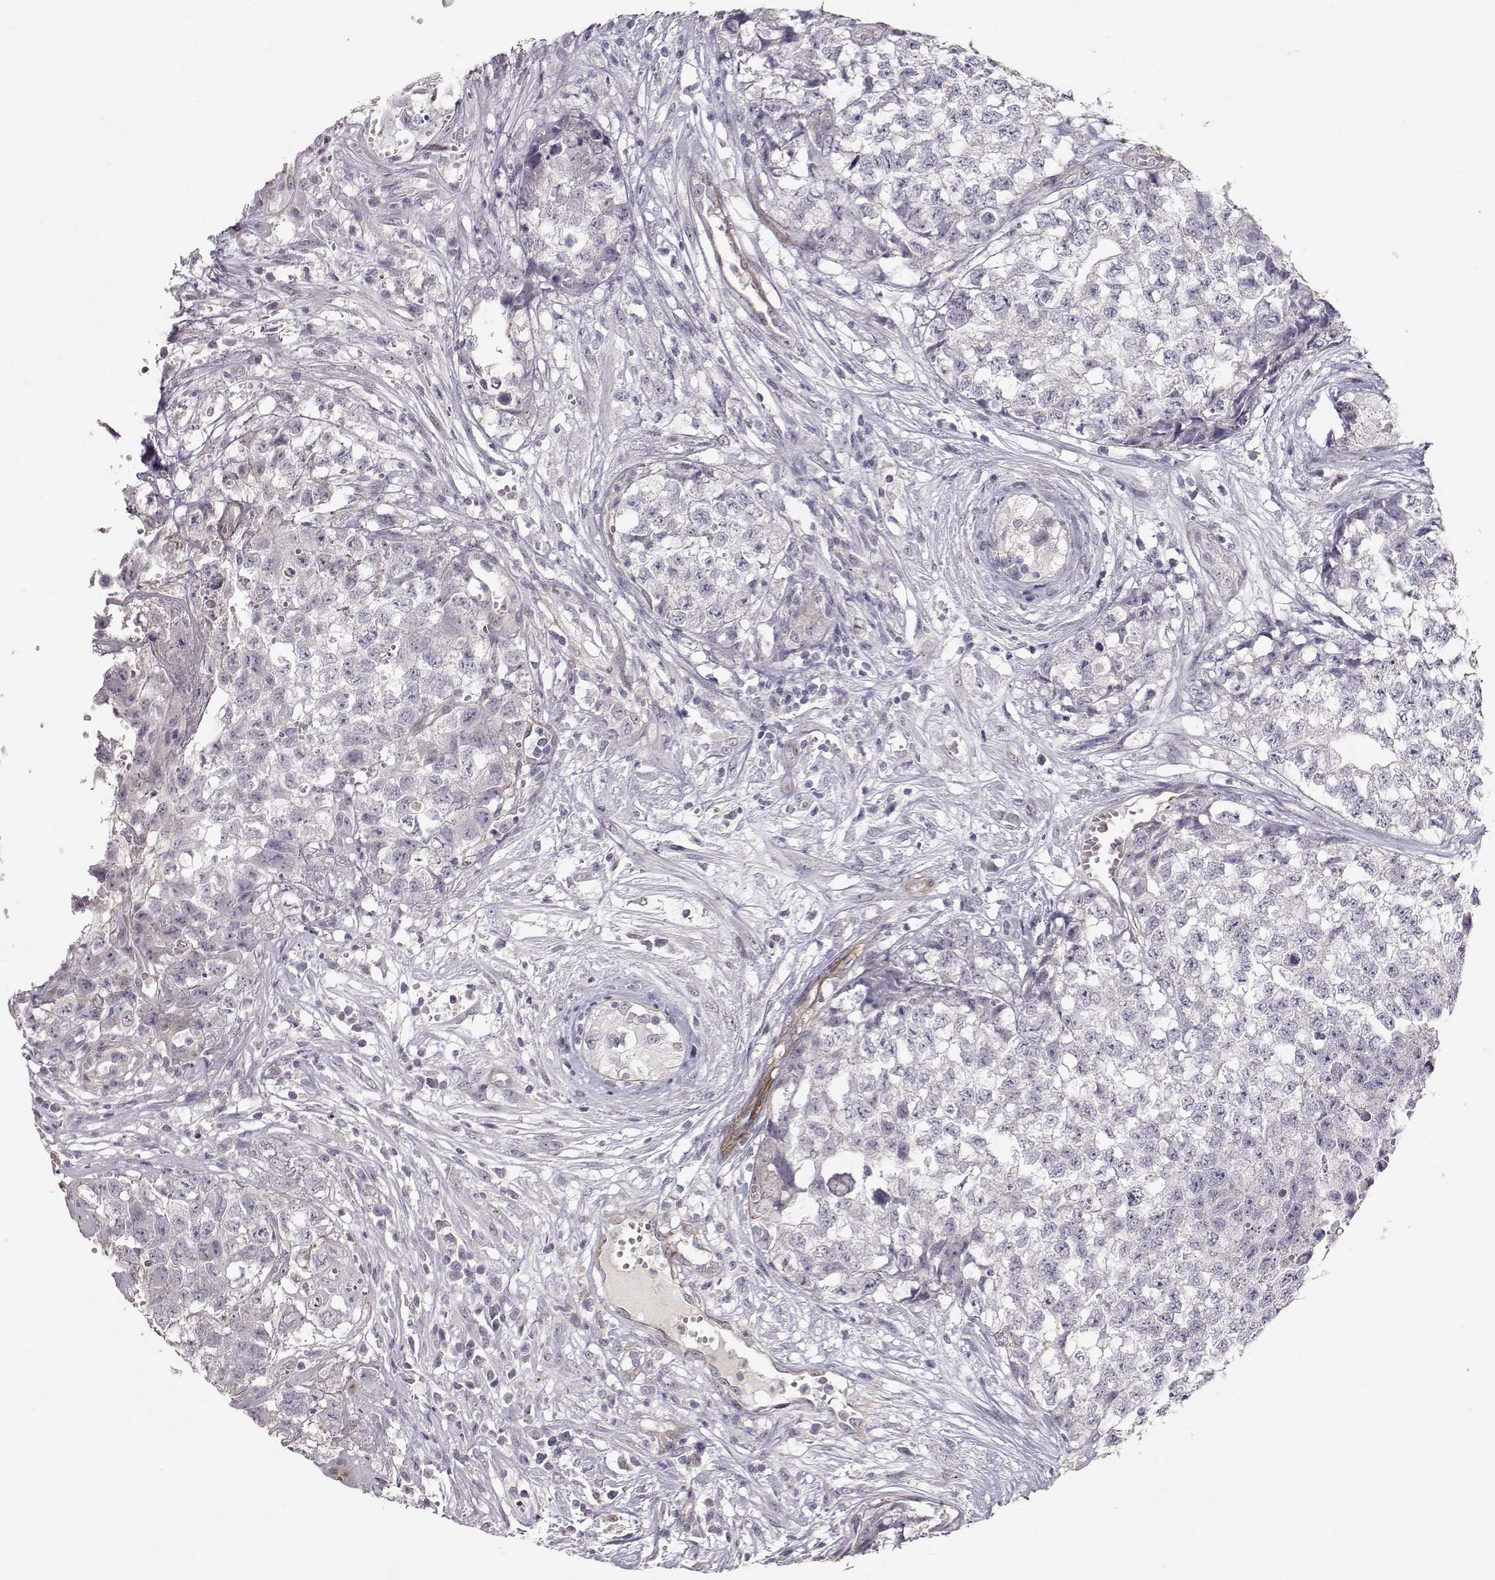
{"staining": {"intensity": "negative", "quantity": "none", "location": "none"}, "tissue": "testis cancer", "cell_type": "Tumor cells", "image_type": "cancer", "snomed": [{"axis": "morphology", "description": "Seminoma, NOS"}, {"axis": "morphology", "description": "Carcinoma, Embryonal, NOS"}, {"axis": "topography", "description": "Testis"}], "caption": "IHC photomicrograph of neoplastic tissue: testis cancer (seminoma) stained with DAB reveals no significant protein staining in tumor cells.", "gene": "LAMA5", "patient": {"sex": "male", "age": 22}}